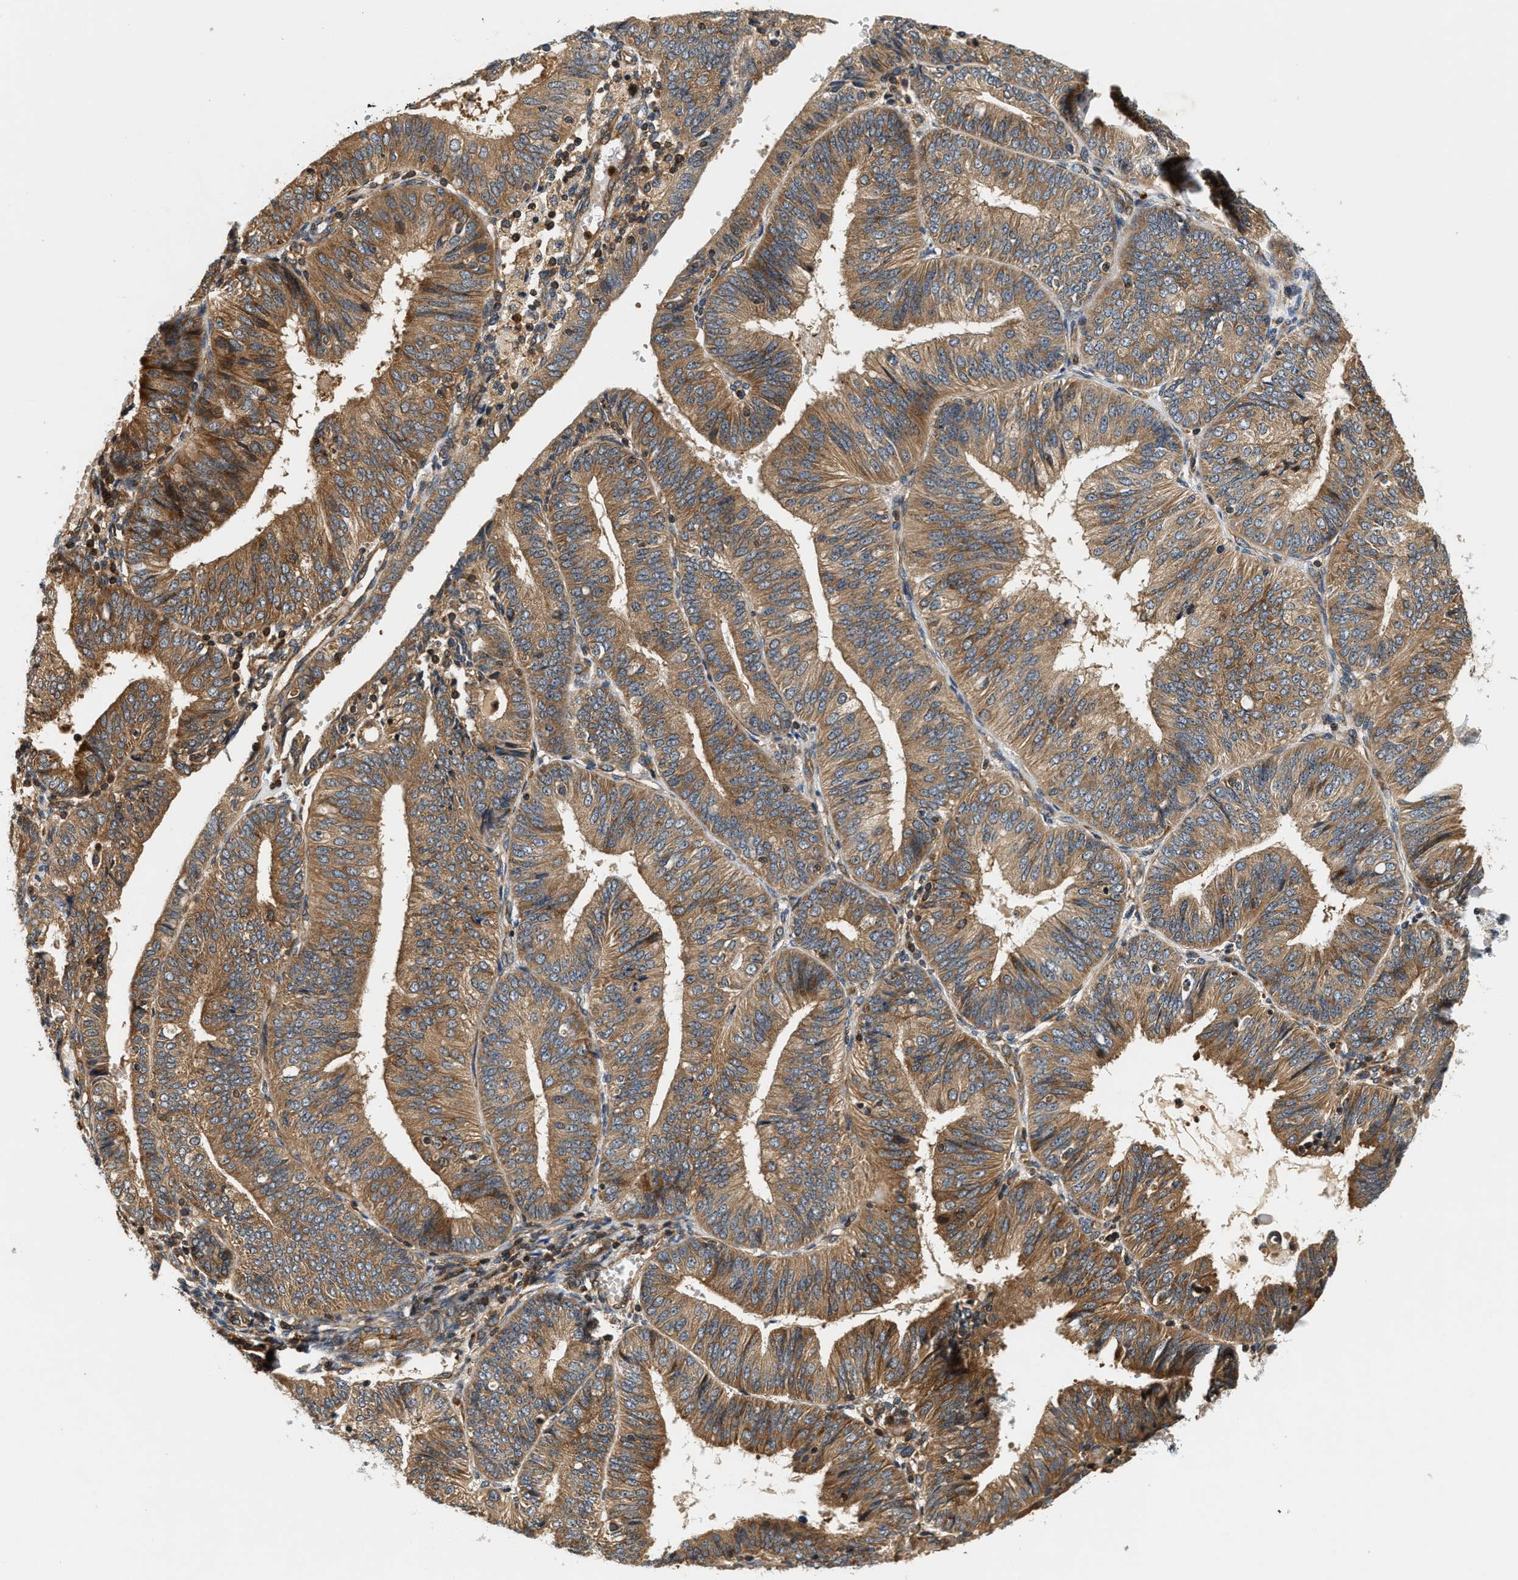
{"staining": {"intensity": "moderate", "quantity": ">75%", "location": "cytoplasmic/membranous"}, "tissue": "endometrial cancer", "cell_type": "Tumor cells", "image_type": "cancer", "snomed": [{"axis": "morphology", "description": "Adenocarcinoma, NOS"}, {"axis": "topography", "description": "Endometrium"}], "caption": "The immunohistochemical stain shows moderate cytoplasmic/membranous positivity in tumor cells of endometrial adenocarcinoma tissue.", "gene": "SAMD9", "patient": {"sex": "female", "age": 58}}